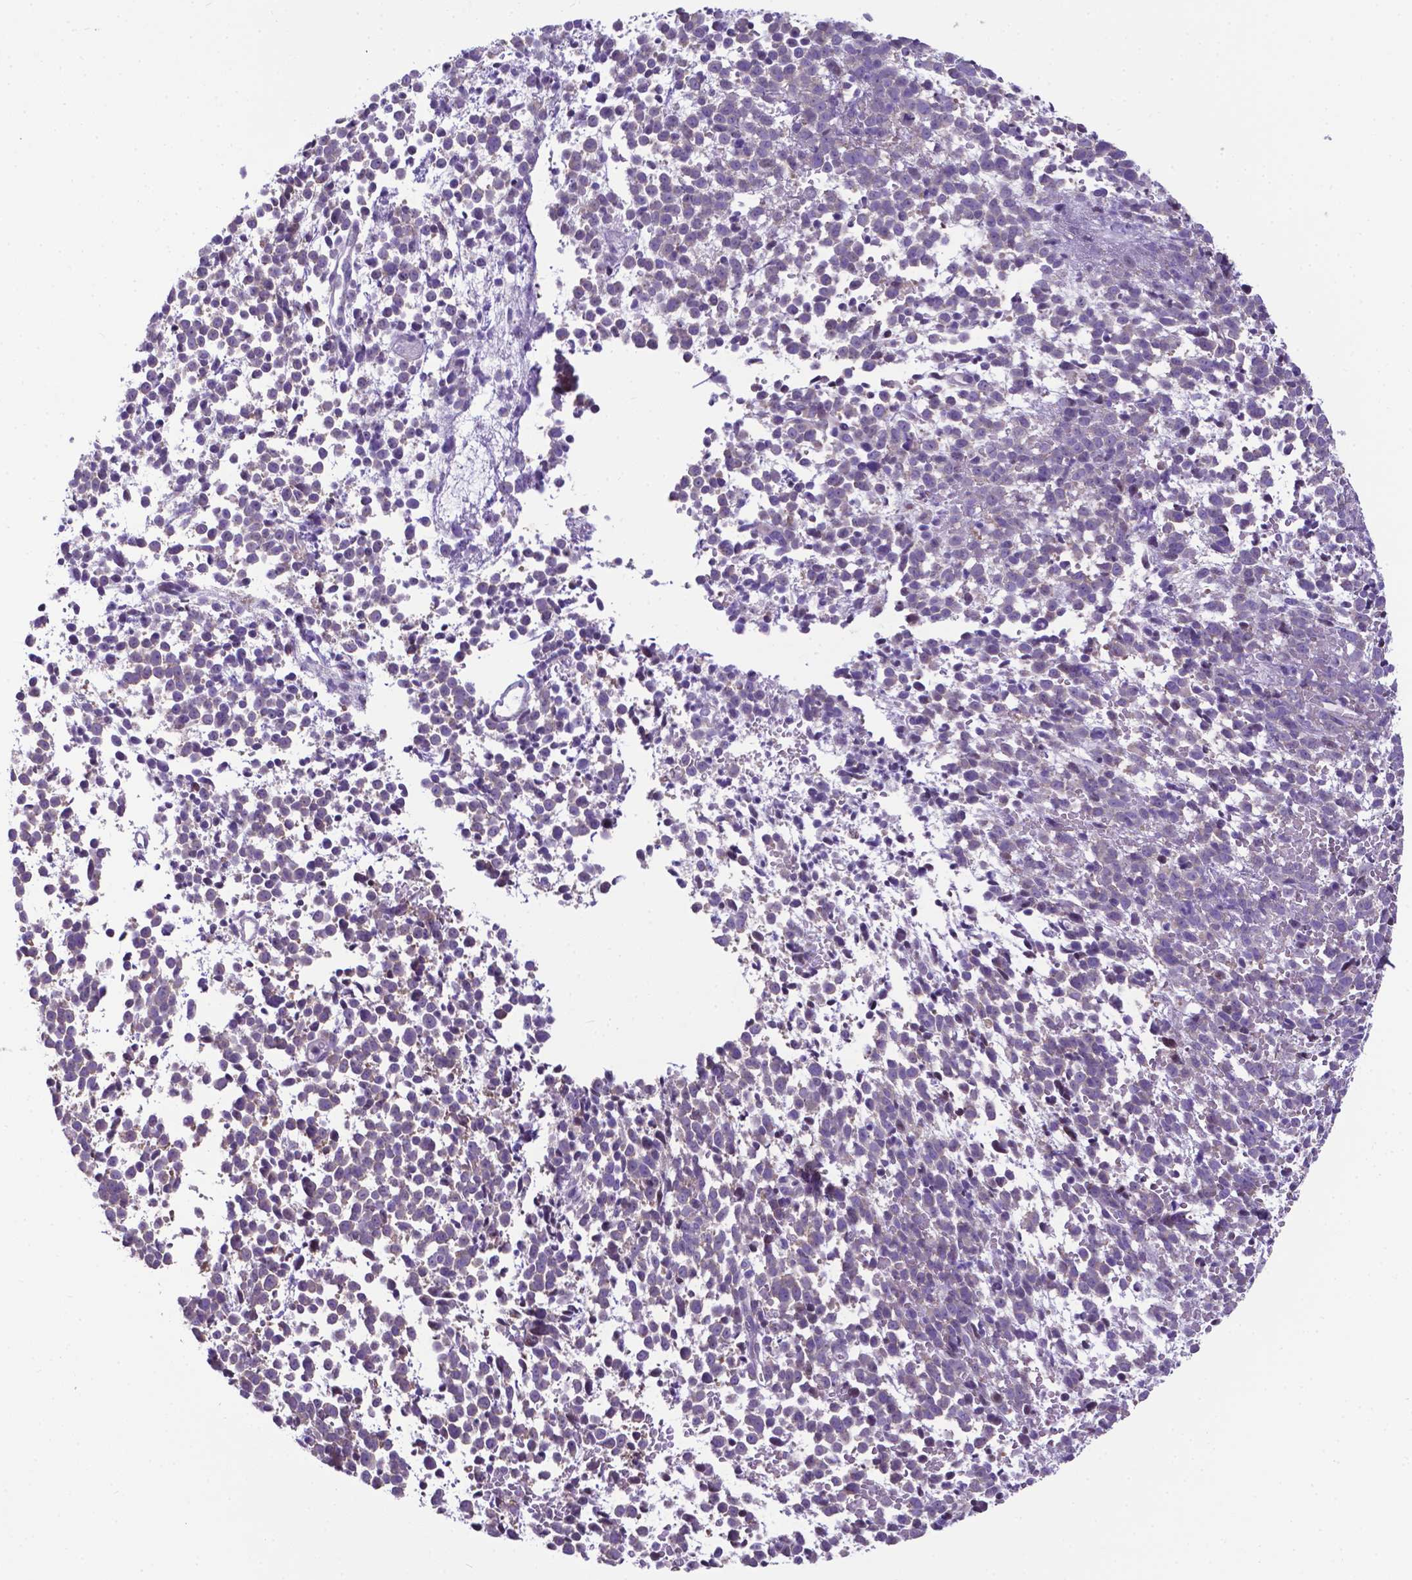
{"staining": {"intensity": "negative", "quantity": "none", "location": "none"}, "tissue": "melanoma", "cell_type": "Tumor cells", "image_type": "cancer", "snomed": [{"axis": "morphology", "description": "Malignant melanoma, NOS"}, {"axis": "topography", "description": "Skin"}], "caption": "High magnification brightfield microscopy of melanoma stained with DAB (brown) and counterstained with hematoxylin (blue): tumor cells show no significant positivity. (DAB (3,3'-diaminobenzidine) IHC, high magnification).", "gene": "RPL6", "patient": {"sex": "female", "age": 70}}